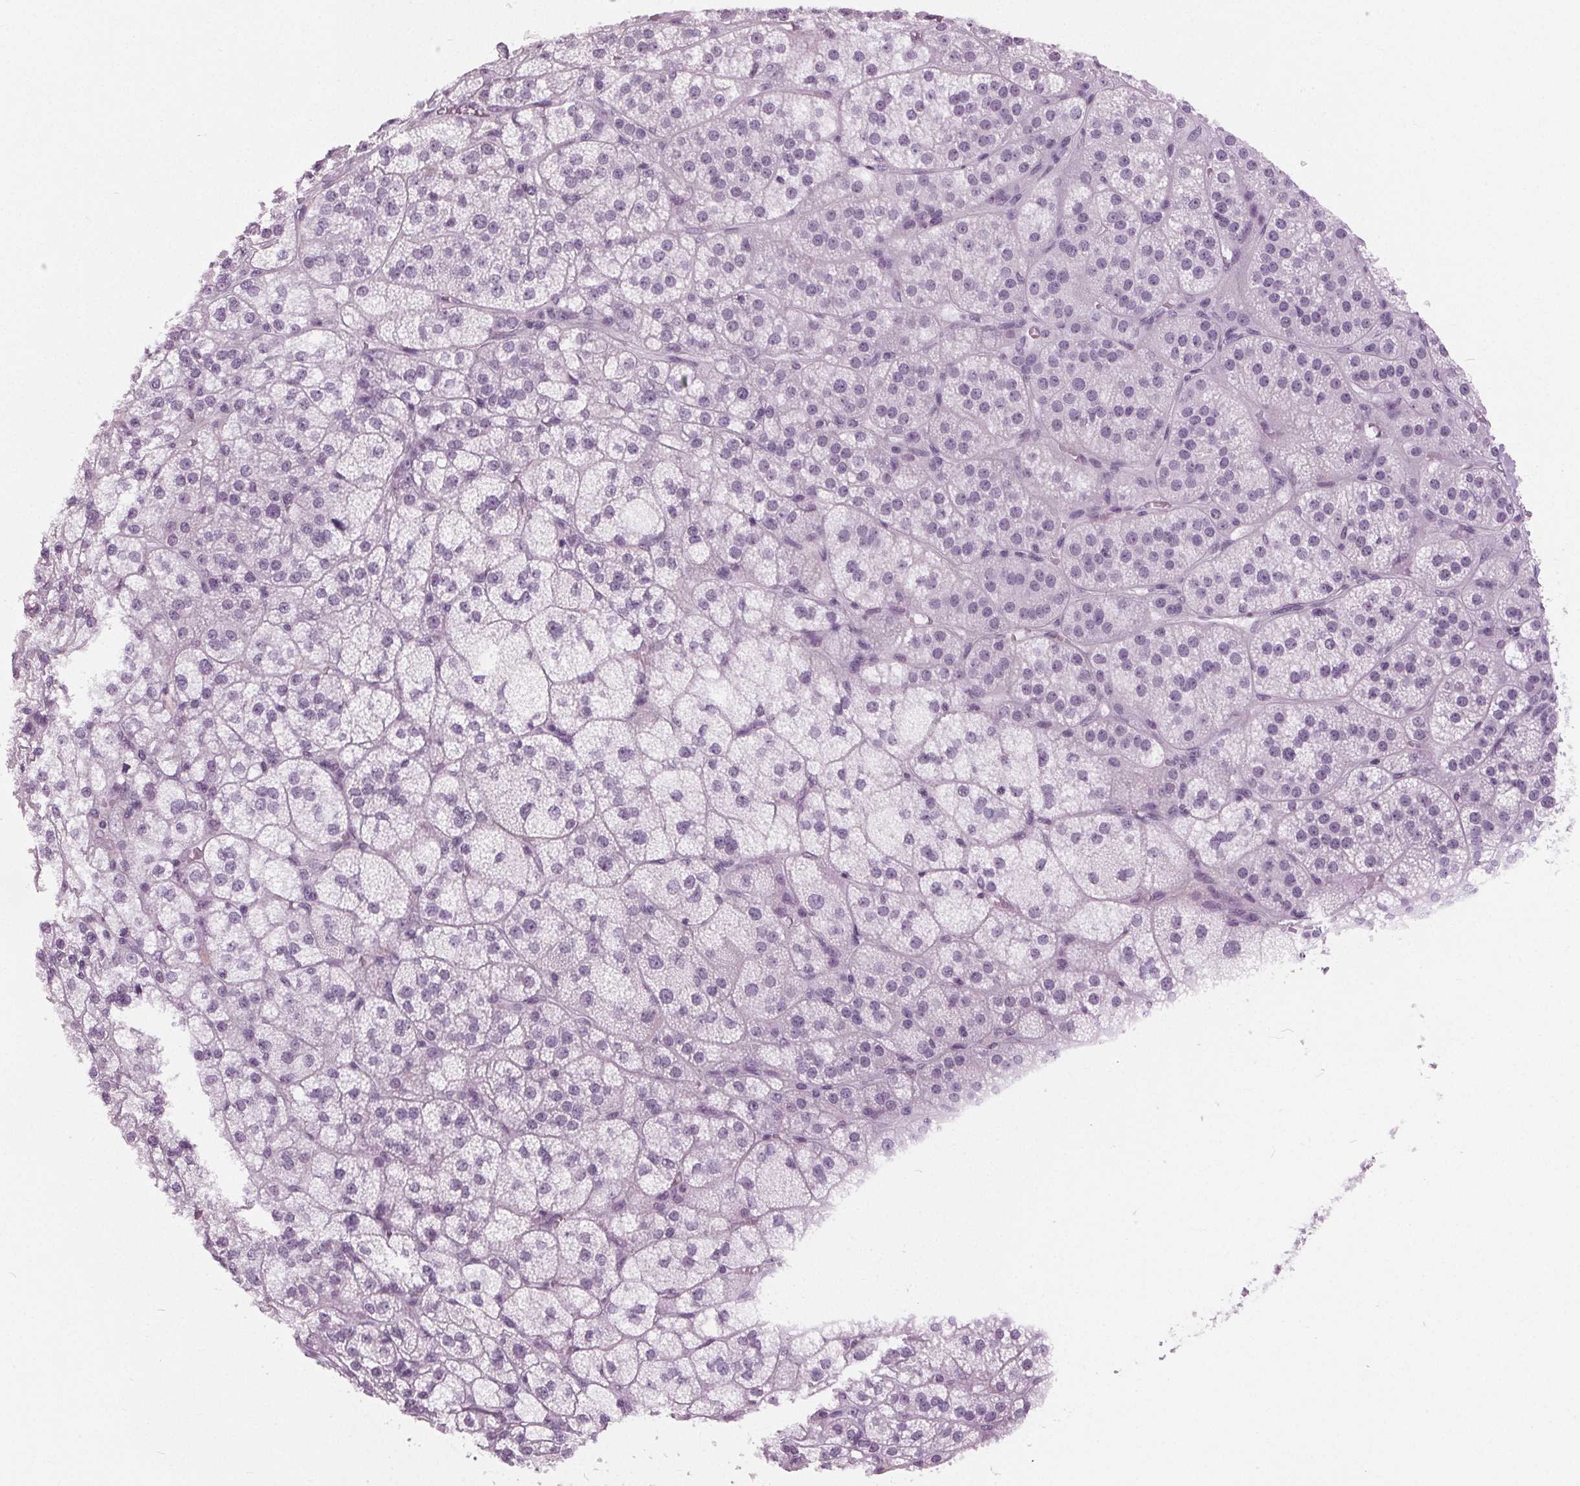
{"staining": {"intensity": "moderate", "quantity": "25%-75%", "location": "nuclear"}, "tissue": "adrenal gland", "cell_type": "Glandular cells", "image_type": "normal", "snomed": [{"axis": "morphology", "description": "Normal tissue, NOS"}, {"axis": "topography", "description": "Adrenal gland"}], "caption": "This histopathology image displays immunohistochemistry (IHC) staining of normal human adrenal gland, with medium moderate nuclear positivity in about 25%-75% of glandular cells.", "gene": "TTC34", "patient": {"sex": "female", "age": 60}}